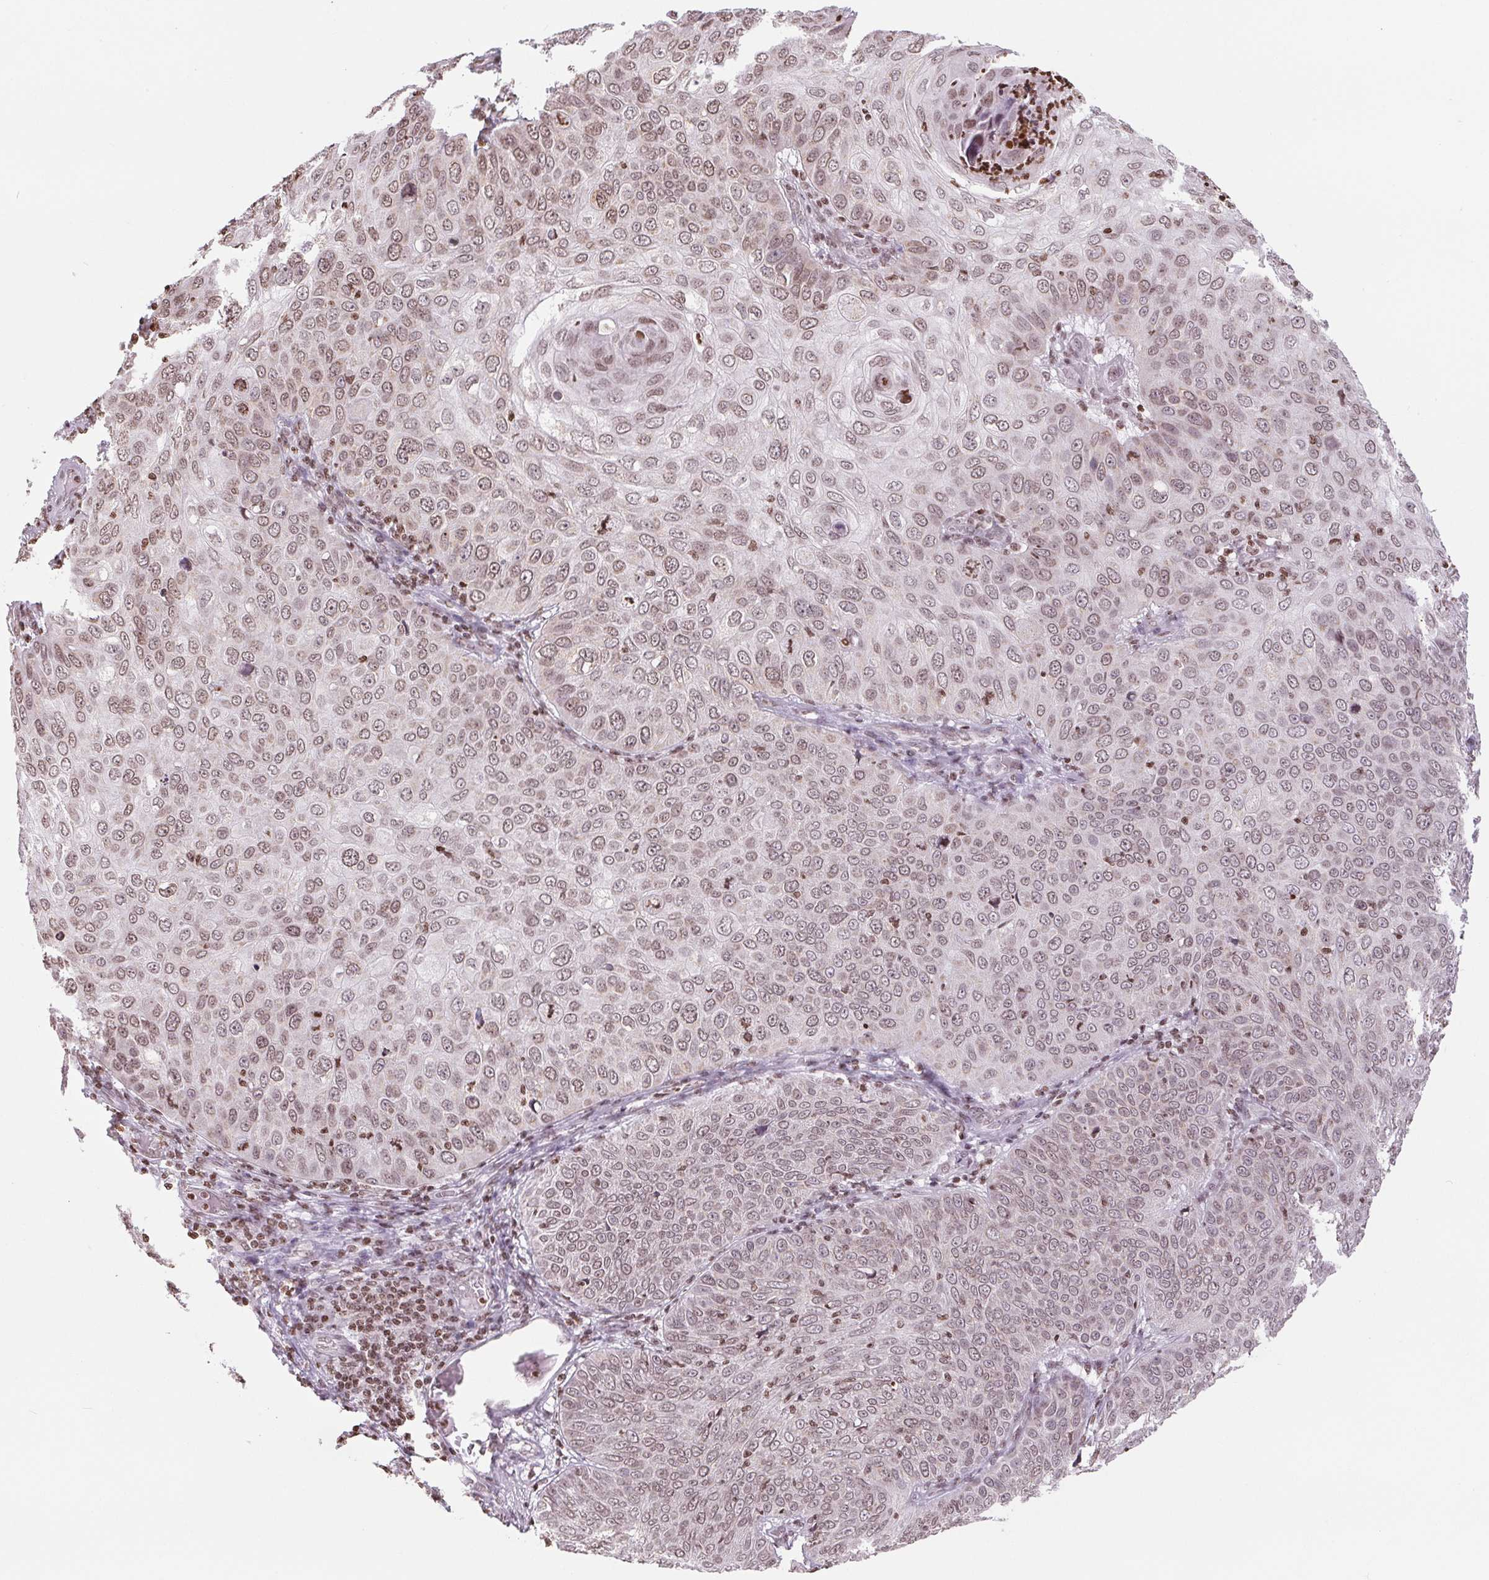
{"staining": {"intensity": "moderate", "quantity": ">75%", "location": "cytoplasmic/membranous,nuclear"}, "tissue": "skin cancer", "cell_type": "Tumor cells", "image_type": "cancer", "snomed": [{"axis": "morphology", "description": "Squamous cell carcinoma, NOS"}, {"axis": "topography", "description": "Skin"}], "caption": "DAB immunohistochemical staining of skin squamous cell carcinoma shows moderate cytoplasmic/membranous and nuclear protein expression in approximately >75% of tumor cells.", "gene": "SMIM12", "patient": {"sex": "male", "age": 87}}